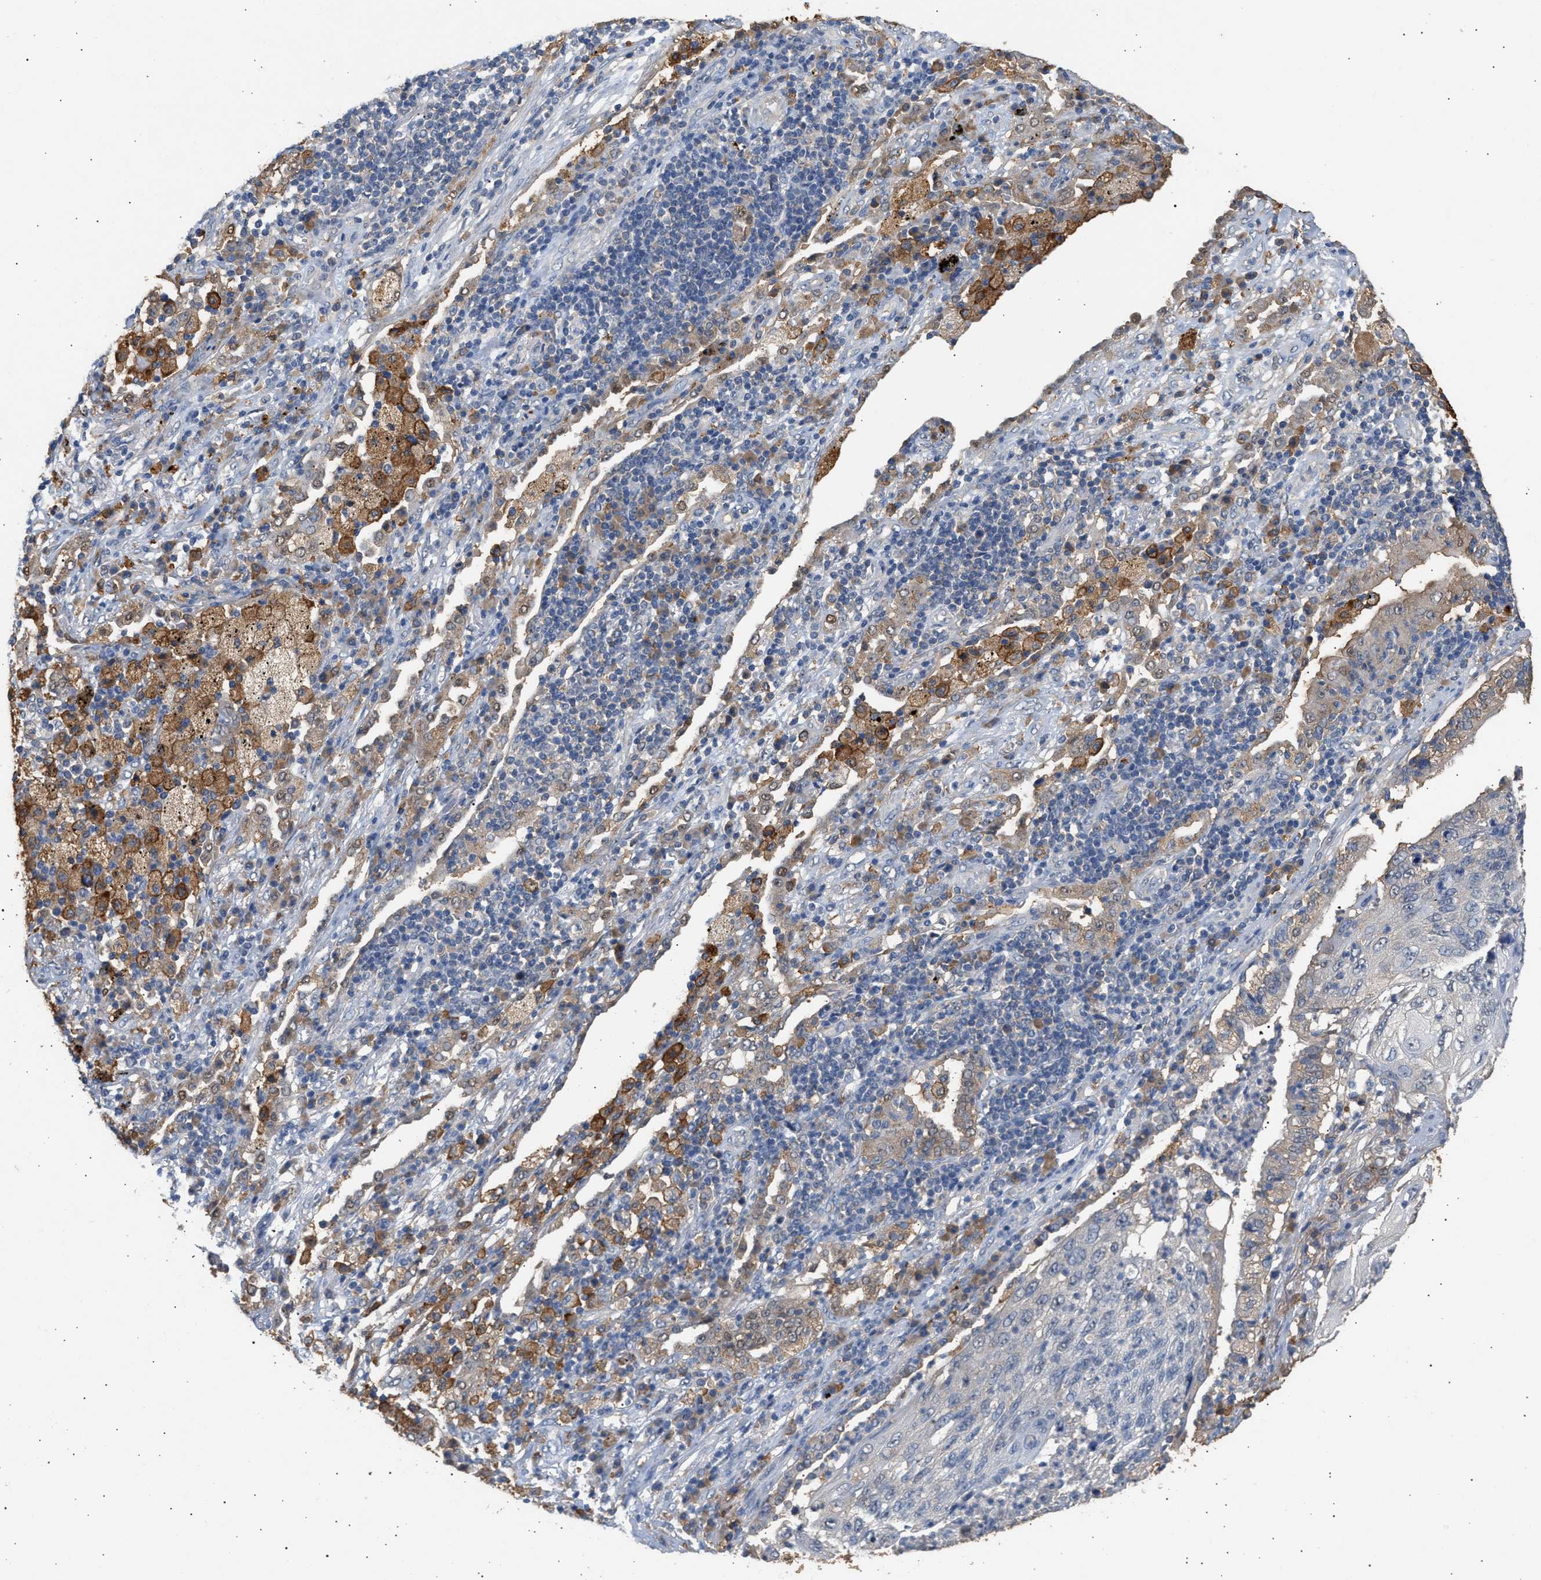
{"staining": {"intensity": "weak", "quantity": "<25%", "location": "cytoplasmic/membranous"}, "tissue": "lung cancer", "cell_type": "Tumor cells", "image_type": "cancer", "snomed": [{"axis": "morphology", "description": "Squamous cell carcinoma, NOS"}, {"axis": "topography", "description": "Lung"}], "caption": "Human squamous cell carcinoma (lung) stained for a protein using immunohistochemistry (IHC) exhibits no positivity in tumor cells.", "gene": "GCN1", "patient": {"sex": "female", "age": 63}}